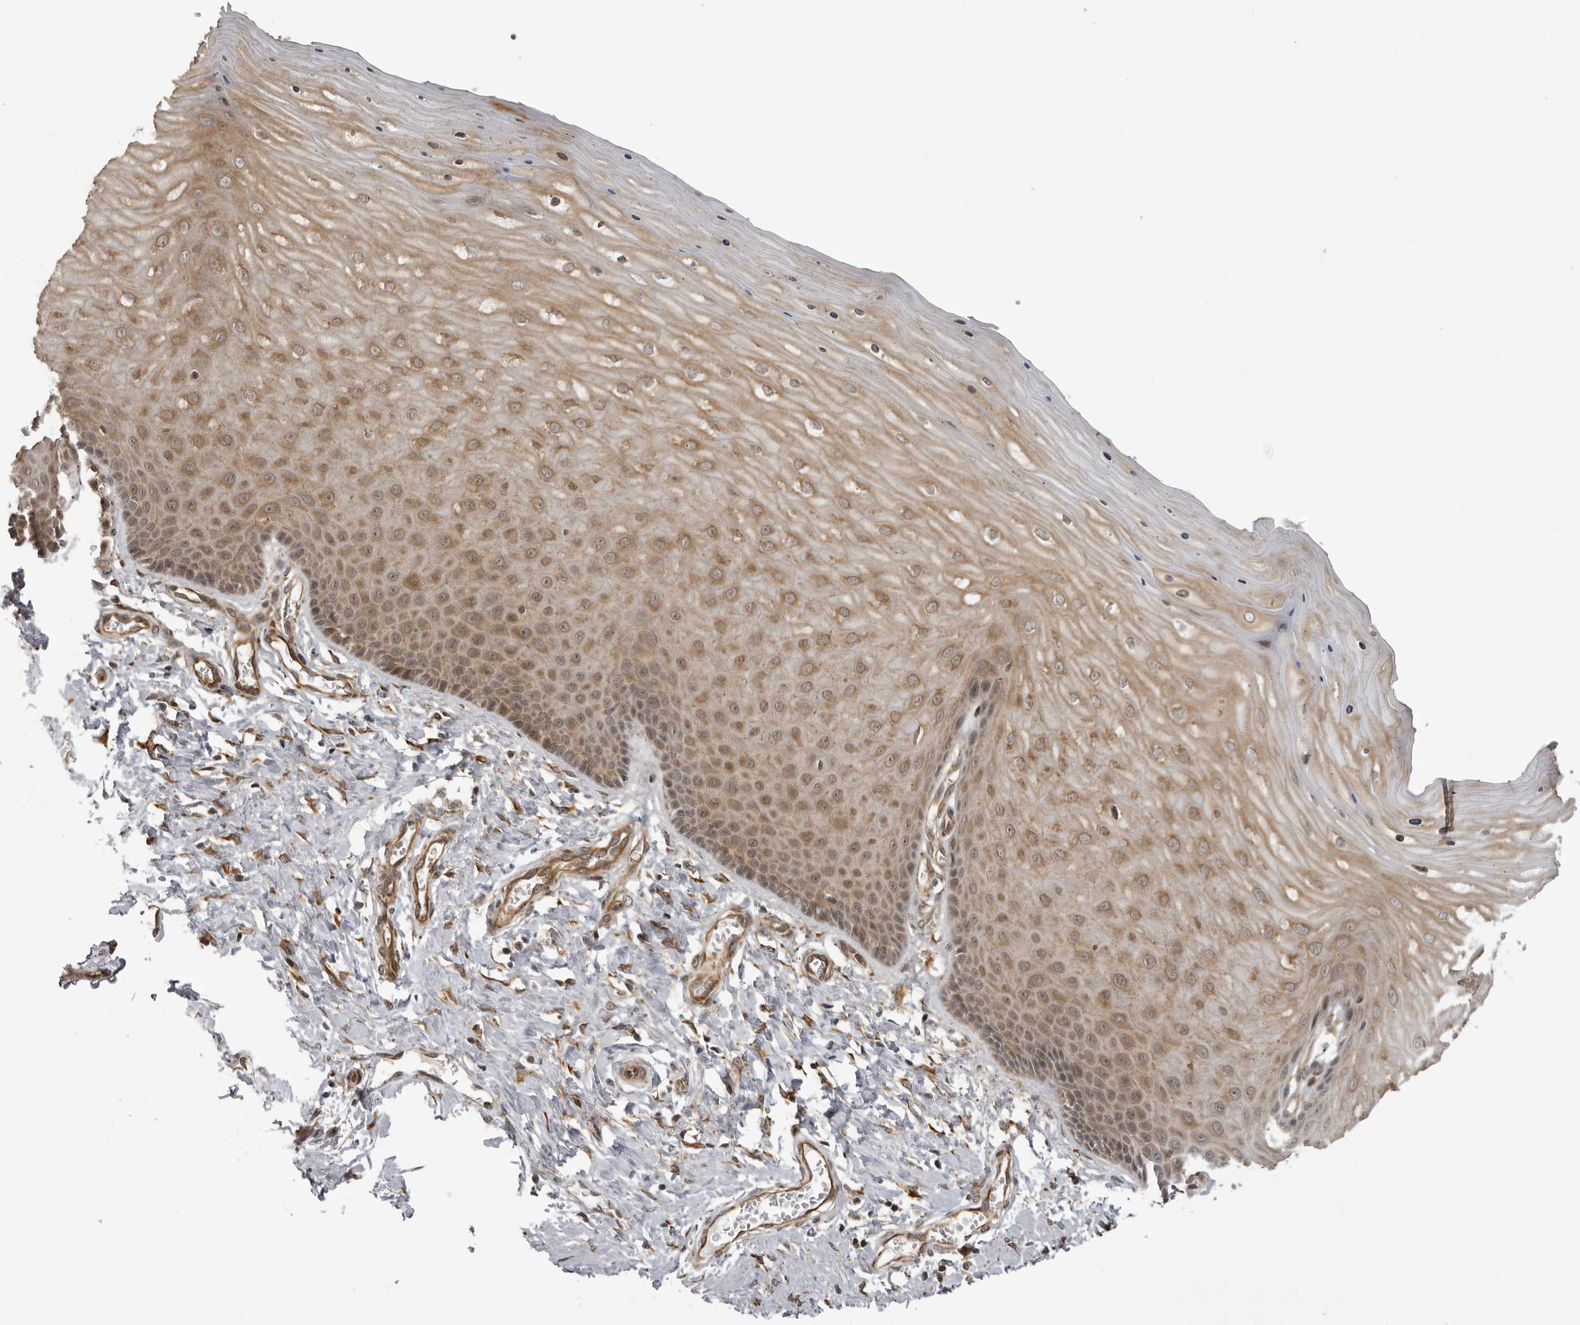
{"staining": {"intensity": "negative", "quantity": "none", "location": "none"}, "tissue": "cervix", "cell_type": "Glandular cells", "image_type": "normal", "snomed": [{"axis": "morphology", "description": "Normal tissue, NOS"}, {"axis": "topography", "description": "Cervix"}], "caption": "Cervix stained for a protein using immunohistochemistry (IHC) demonstrates no positivity glandular cells.", "gene": "DNAH14", "patient": {"sex": "female", "age": 55}}